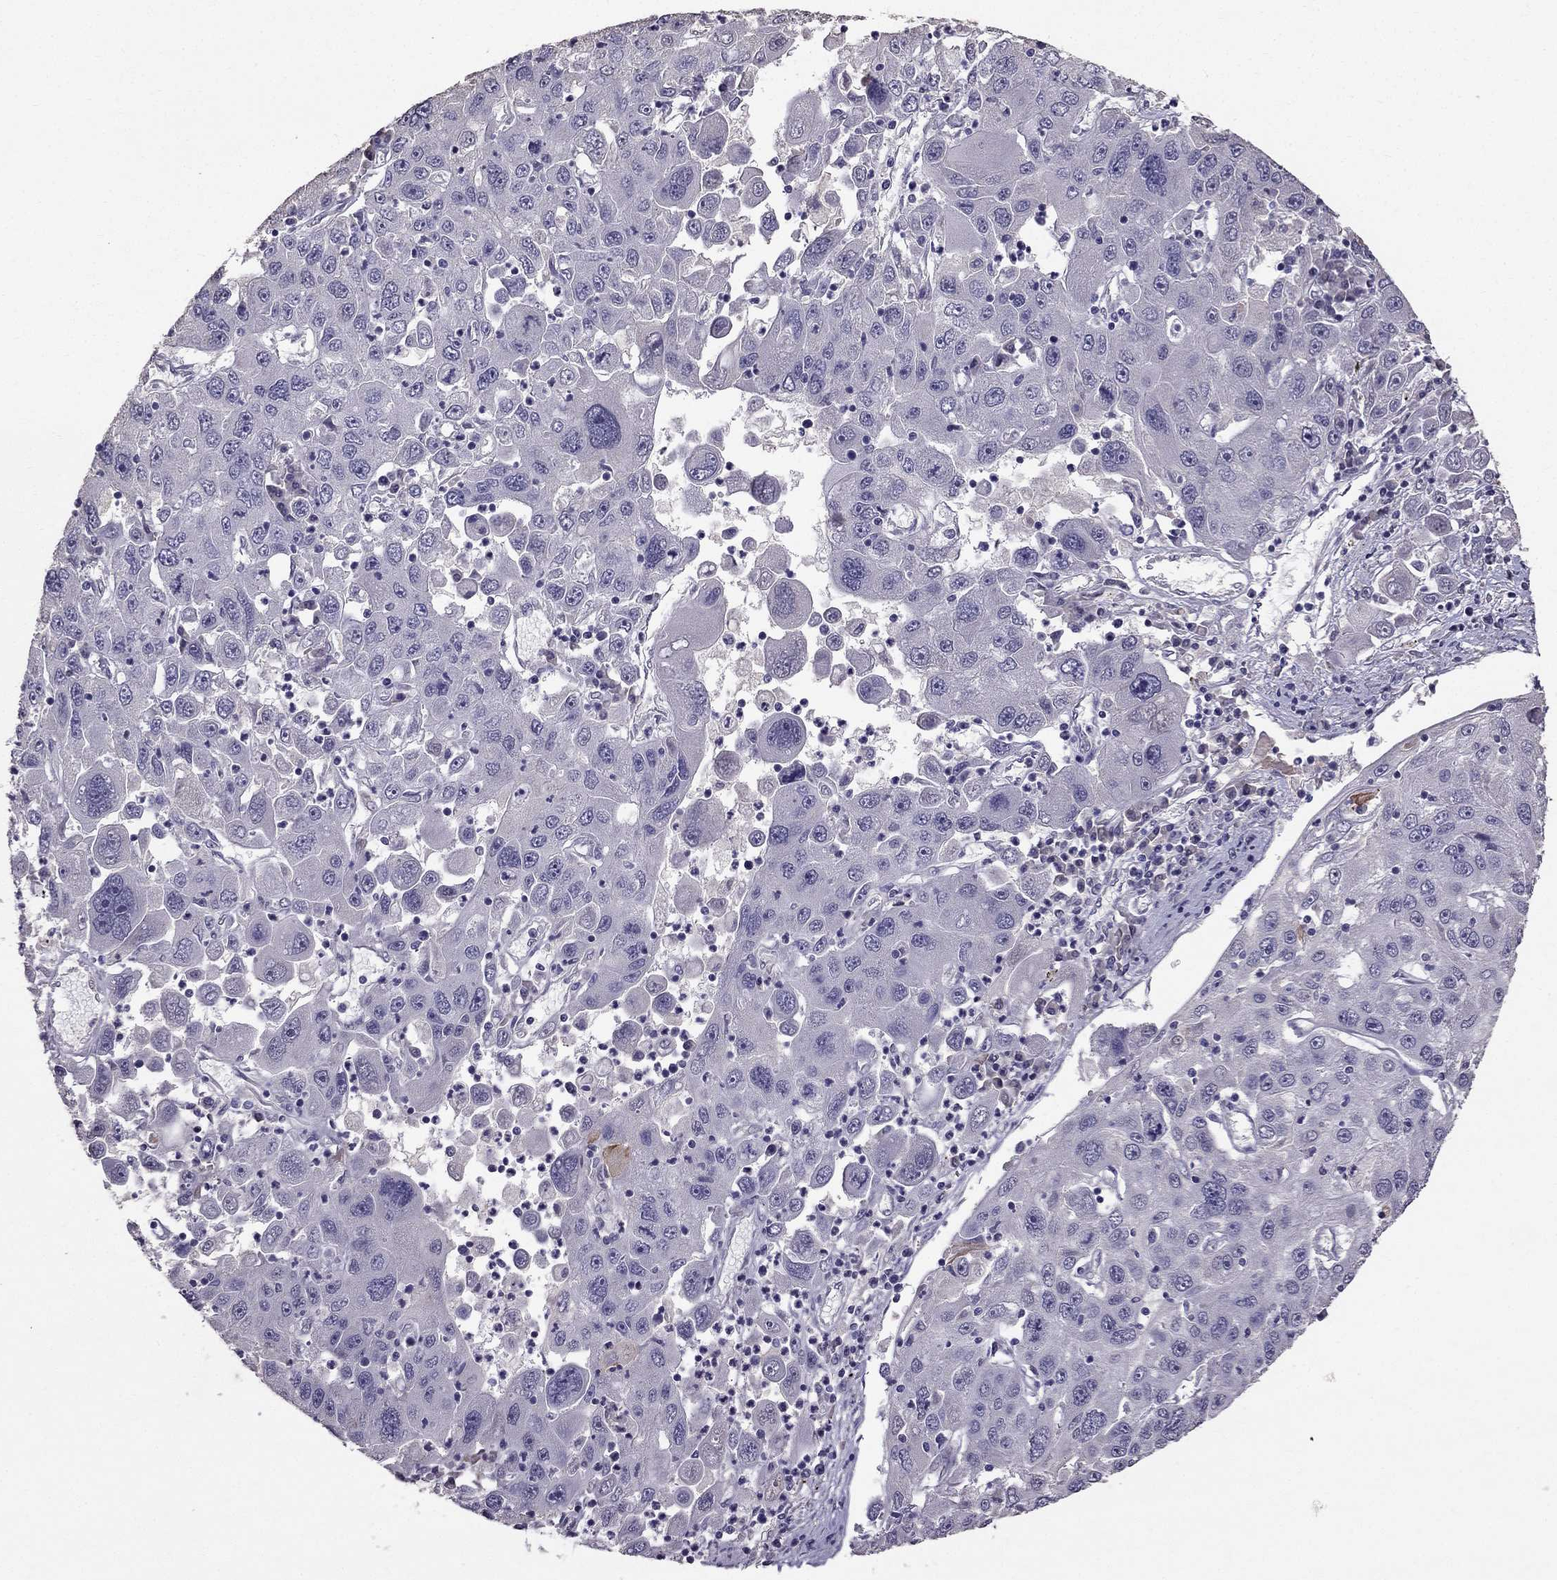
{"staining": {"intensity": "negative", "quantity": "none", "location": "none"}, "tissue": "stomach cancer", "cell_type": "Tumor cells", "image_type": "cancer", "snomed": [{"axis": "morphology", "description": "Adenocarcinoma, NOS"}, {"axis": "topography", "description": "Stomach"}], "caption": "DAB immunohistochemical staining of stomach adenocarcinoma demonstrates no significant expression in tumor cells.", "gene": "SCG5", "patient": {"sex": "male", "age": 56}}